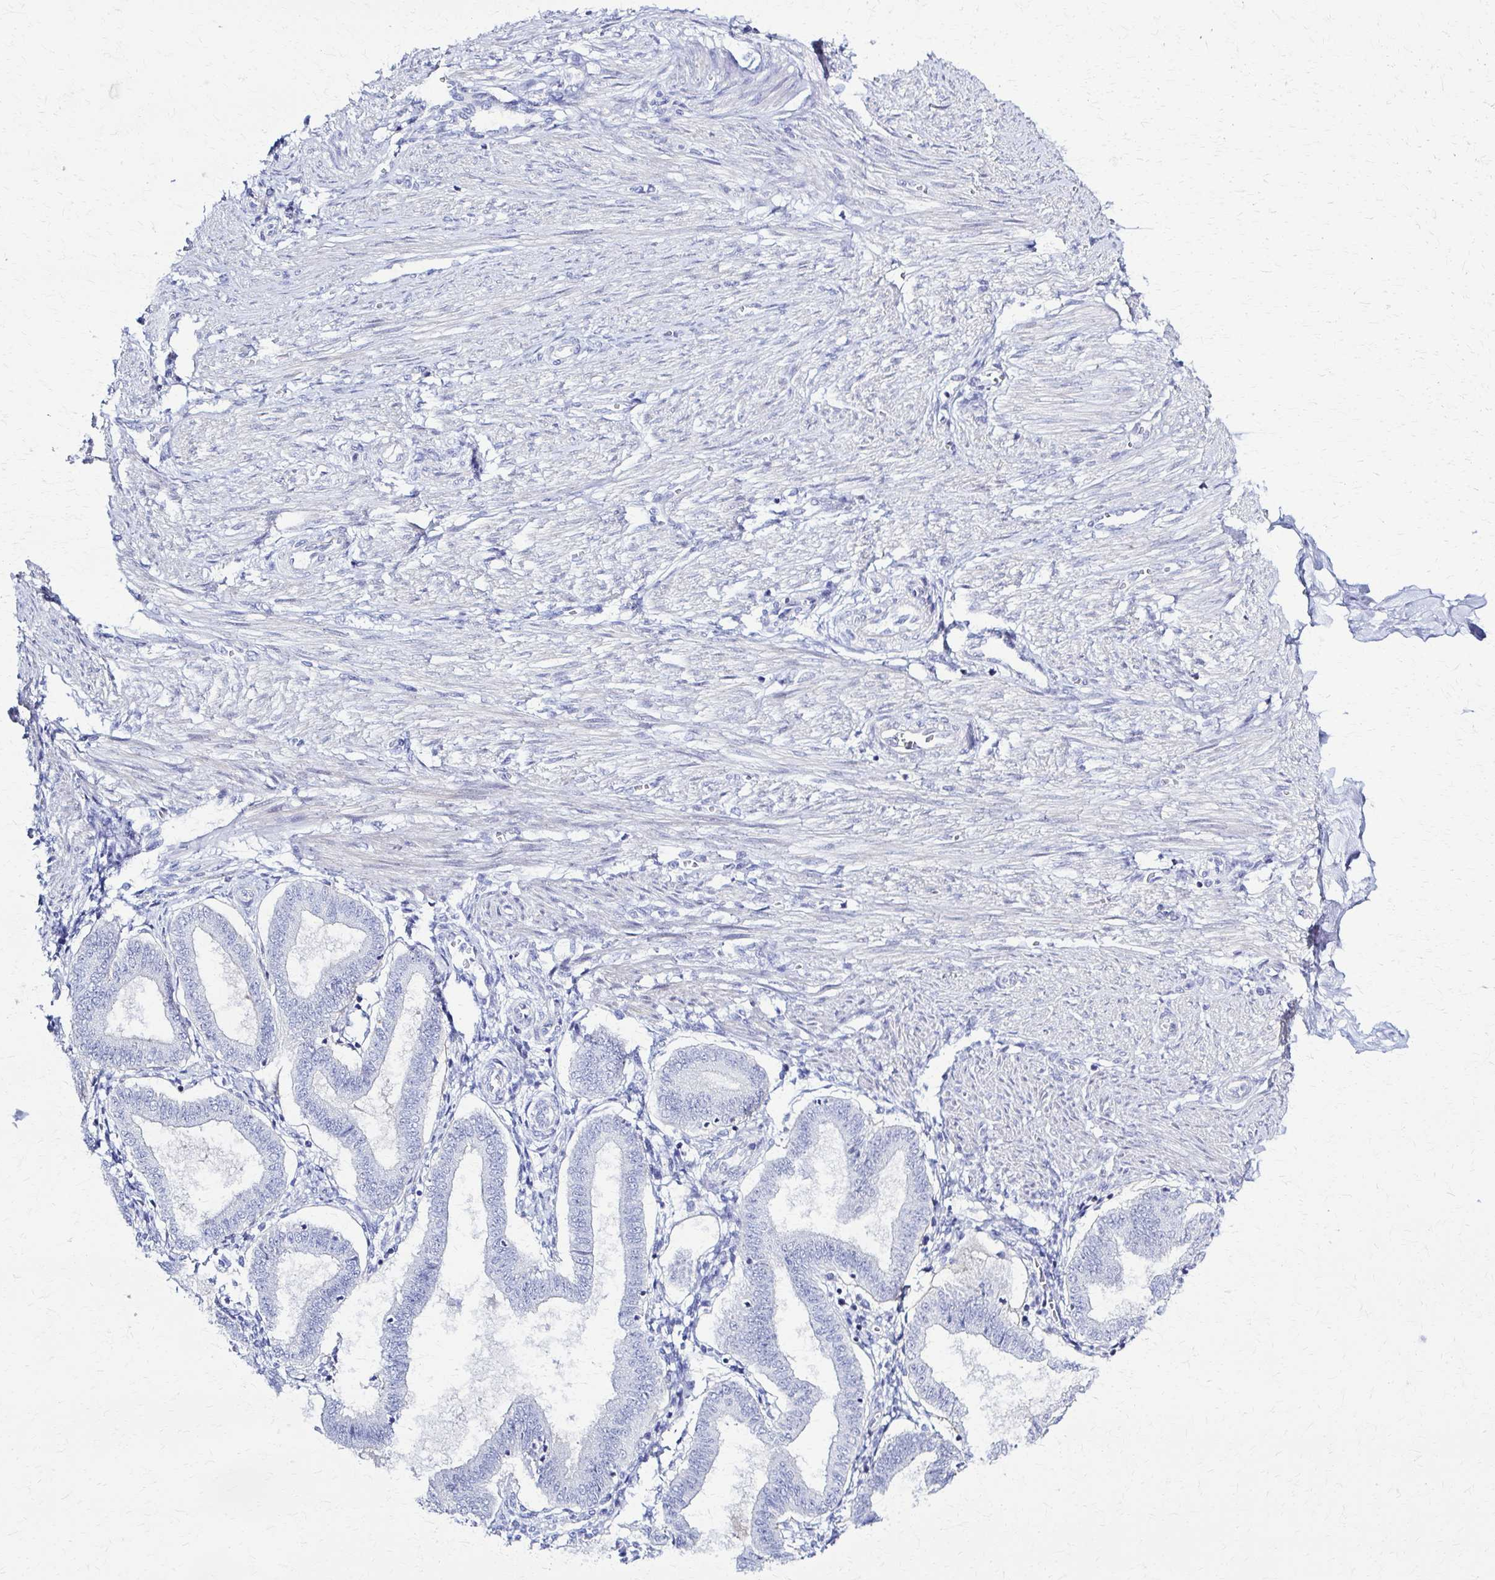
{"staining": {"intensity": "negative", "quantity": "none", "location": "none"}, "tissue": "endometrium", "cell_type": "Cells in endometrial stroma", "image_type": "normal", "snomed": [{"axis": "morphology", "description": "Normal tissue, NOS"}, {"axis": "topography", "description": "Endometrium"}], "caption": "The histopathology image displays no staining of cells in endometrial stroma in normal endometrium. (DAB (3,3'-diaminobenzidine) IHC with hematoxylin counter stain).", "gene": "RHOBTB2", "patient": {"sex": "female", "age": 24}}